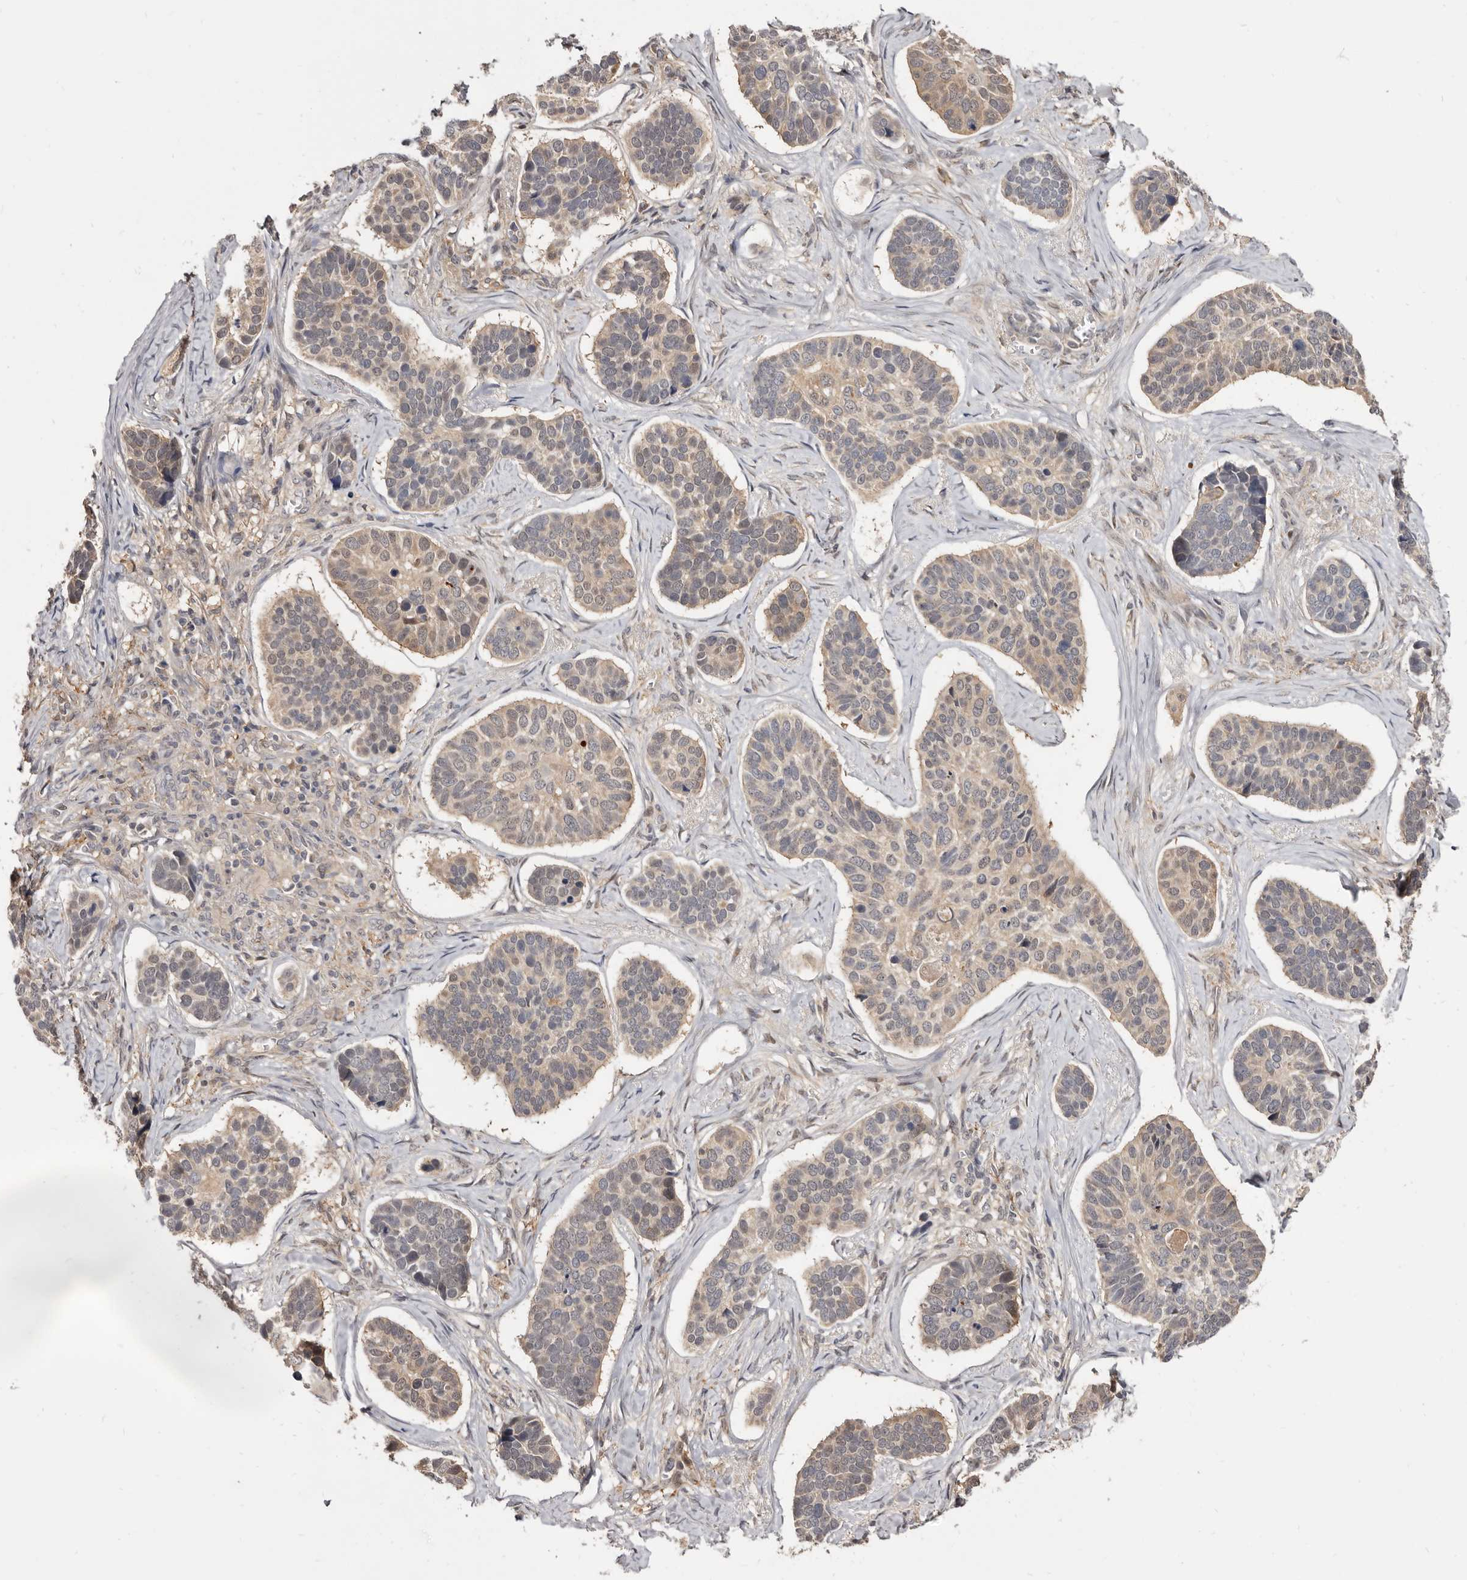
{"staining": {"intensity": "moderate", "quantity": "25%-75%", "location": "cytoplasmic/membranous"}, "tissue": "skin cancer", "cell_type": "Tumor cells", "image_type": "cancer", "snomed": [{"axis": "morphology", "description": "Basal cell carcinoma"}, {"axis": "topography", "description": "Skin"}], "caption": "Moderate cytoplasmic/membranous expression is appreciated in about 25%-75% of tumor cells in skin cancer.", "gene": "INAVA", "patient": {"sex": "male", "age": 62}}